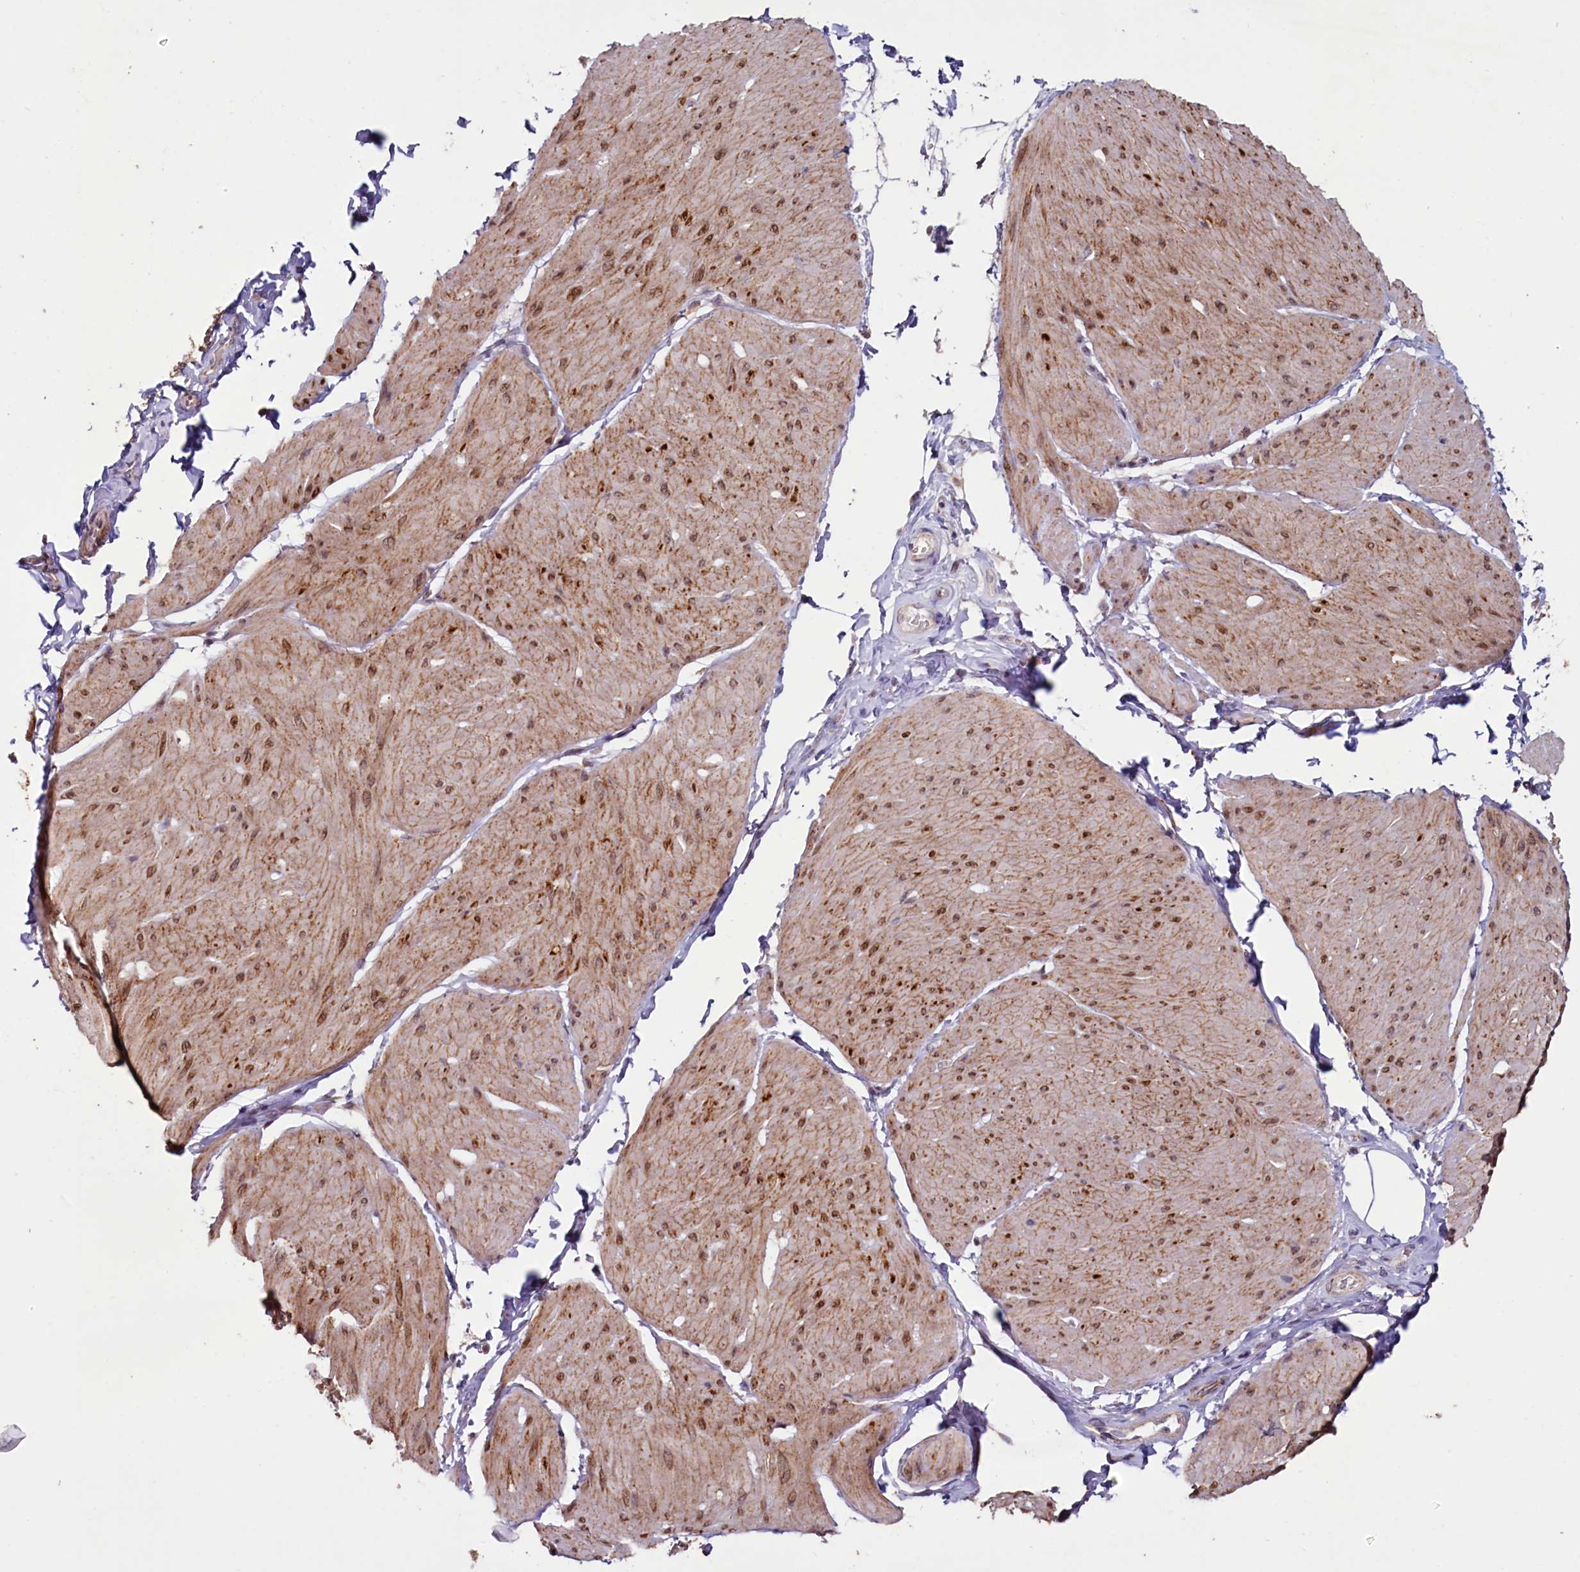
{"staining": {"intensity": "moderate", "quantity": ">75%", "location": "cytoplasmic/membranous,nuclear"}, "tissue": "smooth muscle", "cell_type": "Smooth muscle cells", "image_type": "normal", "snomed": [{"axis": "morphology", "description": "Urothelial carcinoma, High grade"}, {"axis": "topography", "description": "Urinary bladder"}], "caption": "IHC of normal smooth muscle reveals medium levels of moderate cytoplasmic/membranous,nuclear expression in about >75% of smooth muscle cells.", "gene": "PDE6D", "patient": {"sex": "male", "age": 46}}